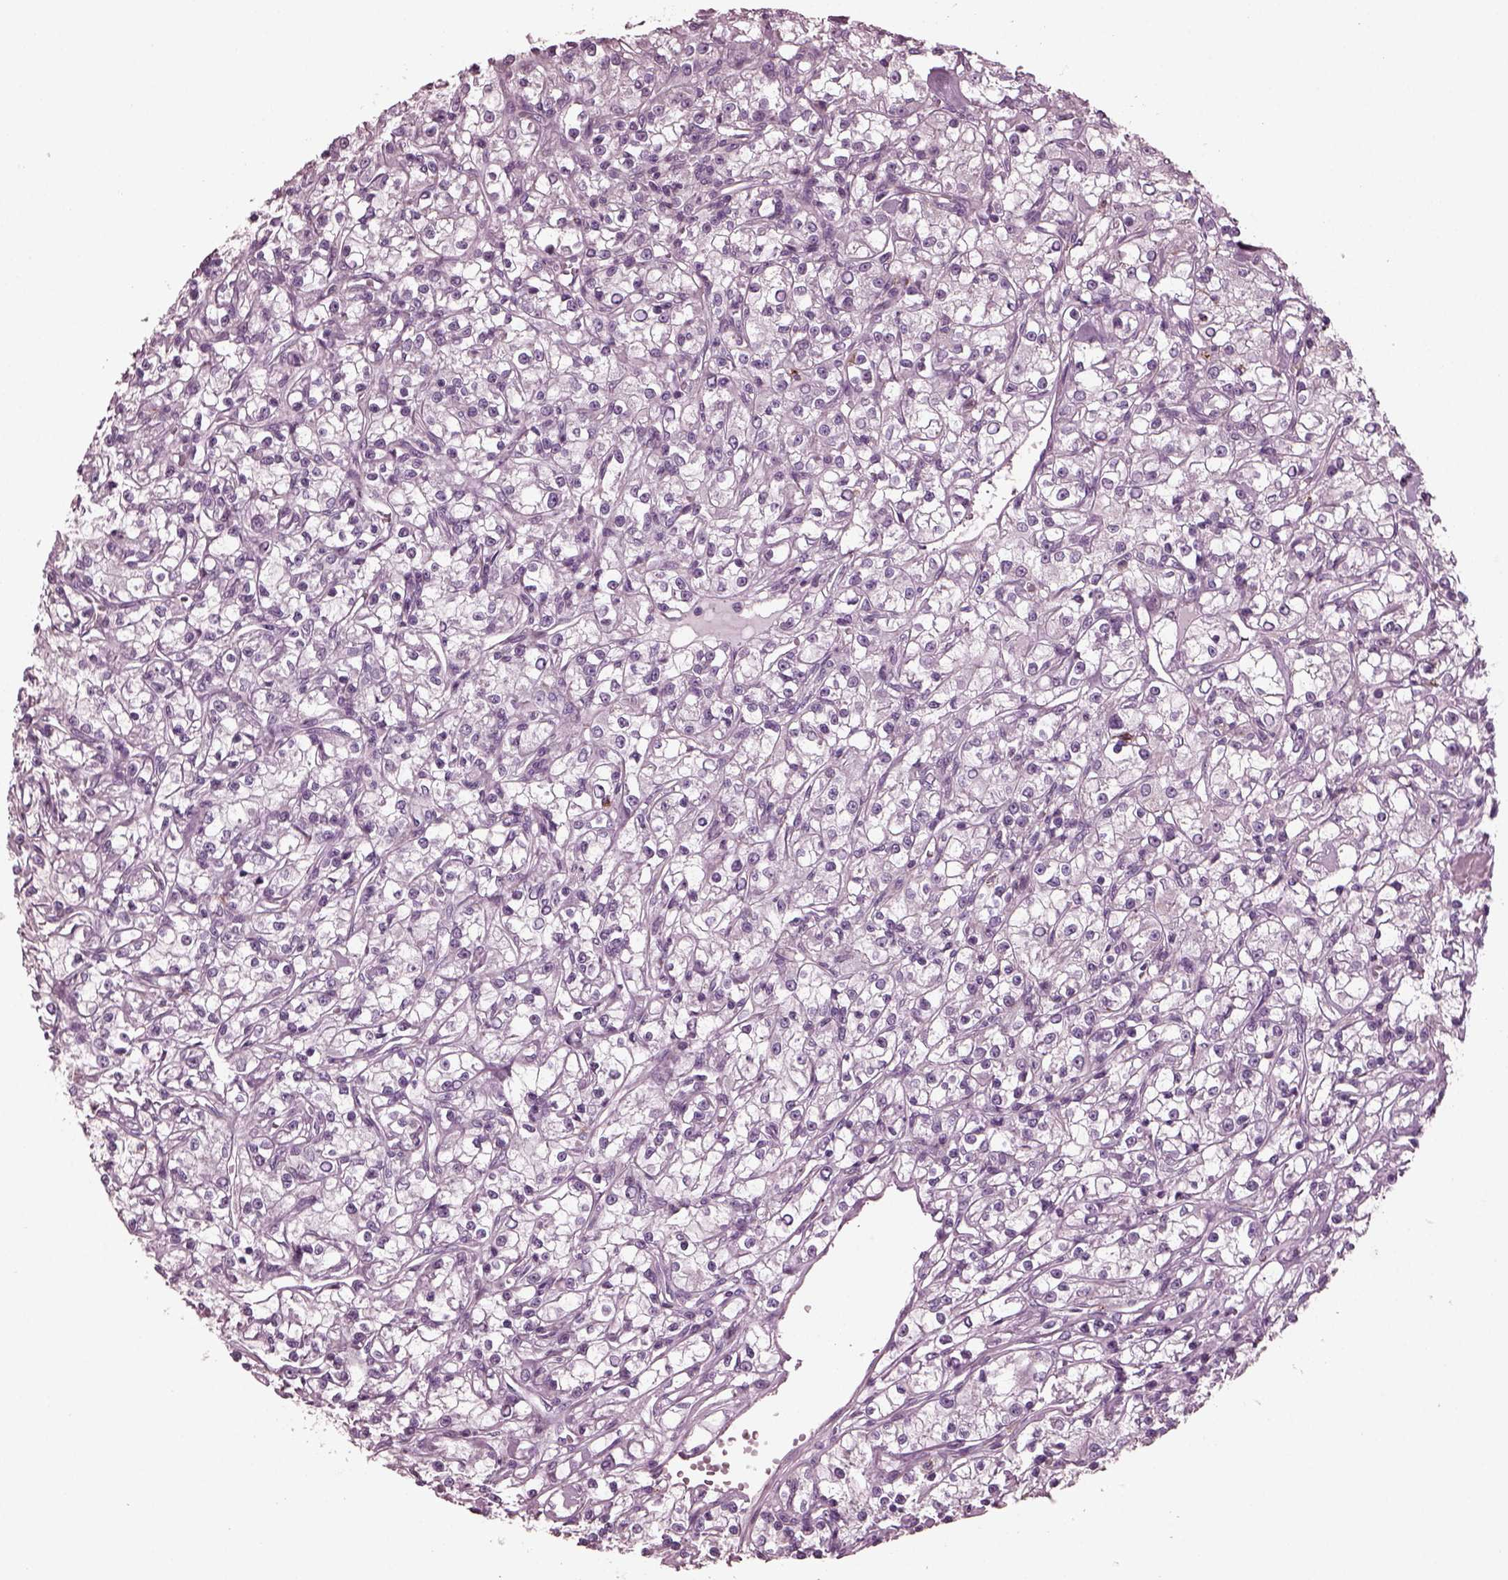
{"staining": {"intensity": "negative", "quantity": "none", "location": "none"}, "tissue": "renal cancer", "cell_type": "Tumor cells", "image_type": "cancer", "snomed": [{"axis": "morphology", "description": "Adenocarcinoma, NOS"}, {"axis": "topography", "description": "Kidney"}], "caption": "Immunohistochemistry micrograph of neoplastic tissue: human renal adenocarcinoma stained with DAB reveals no significant protein expression in tumor cells. (DAB immunohistochemistry (IHC) with hematoxylin counter stain).", "gene": "GDF11", "patient": {"sex": "female", "age": 59}}